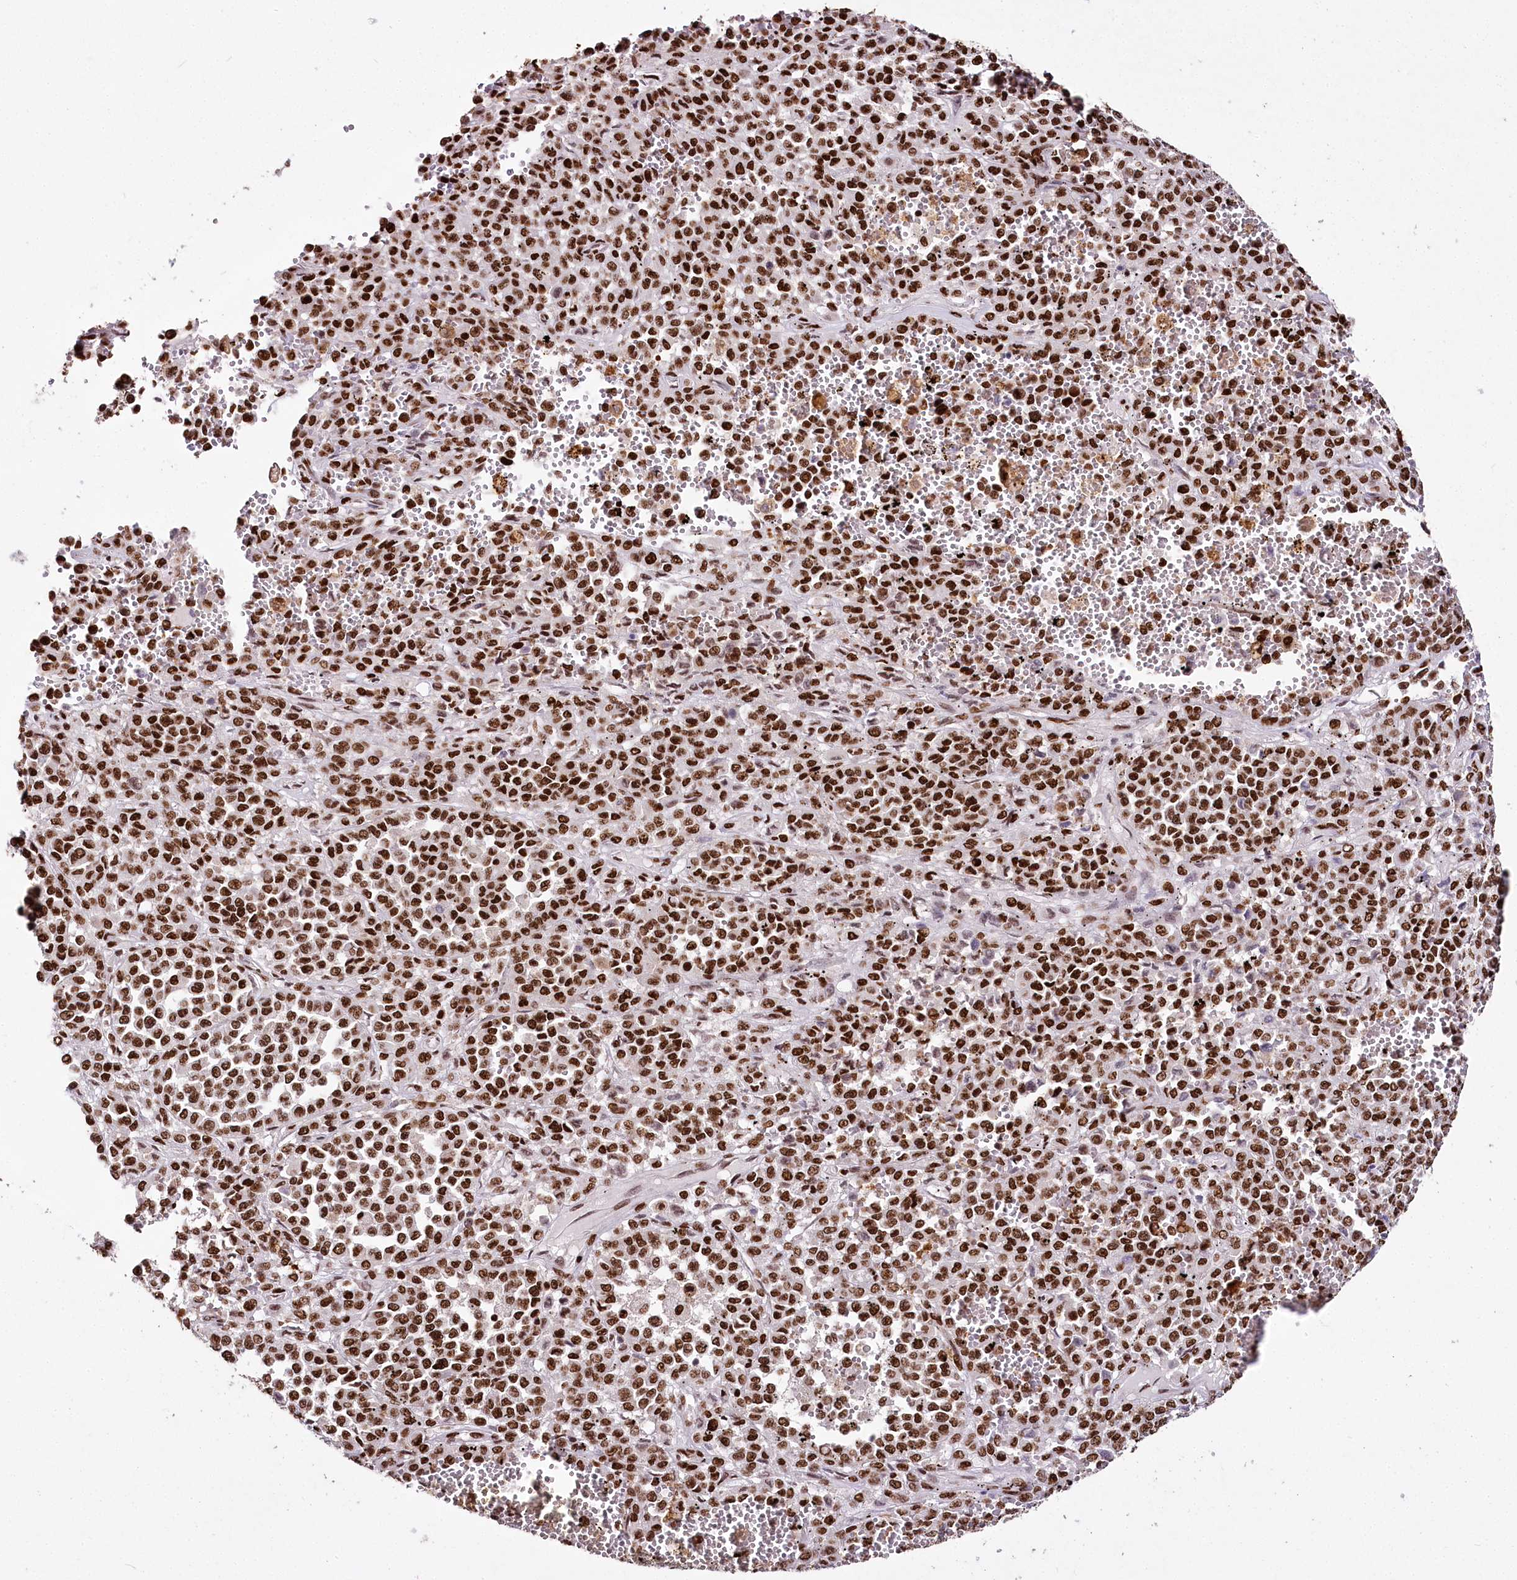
{"staining": {"intensity": "strong", "quantity": ">75%", "location": "nuclear"}, "tissue": "melanoma", "cell_type": "Tumor cells", "image_type": "cancer", "snomed": [{"axis": "morphology", "description": "Malignant melanoma, Metastatic site"}, {"axis": "topography", "description": "Pancreas"}], "caption": "Tumor cells reveal high levels of strong nuclear staining in approximately >75% of cells in human malignant melanoma (metastatic site). Ihc stains the protein of interest in brown and the nuclei are stained blue.", "gene": "SMARCE1", "patient": {"sex": "female", "age": 30}}